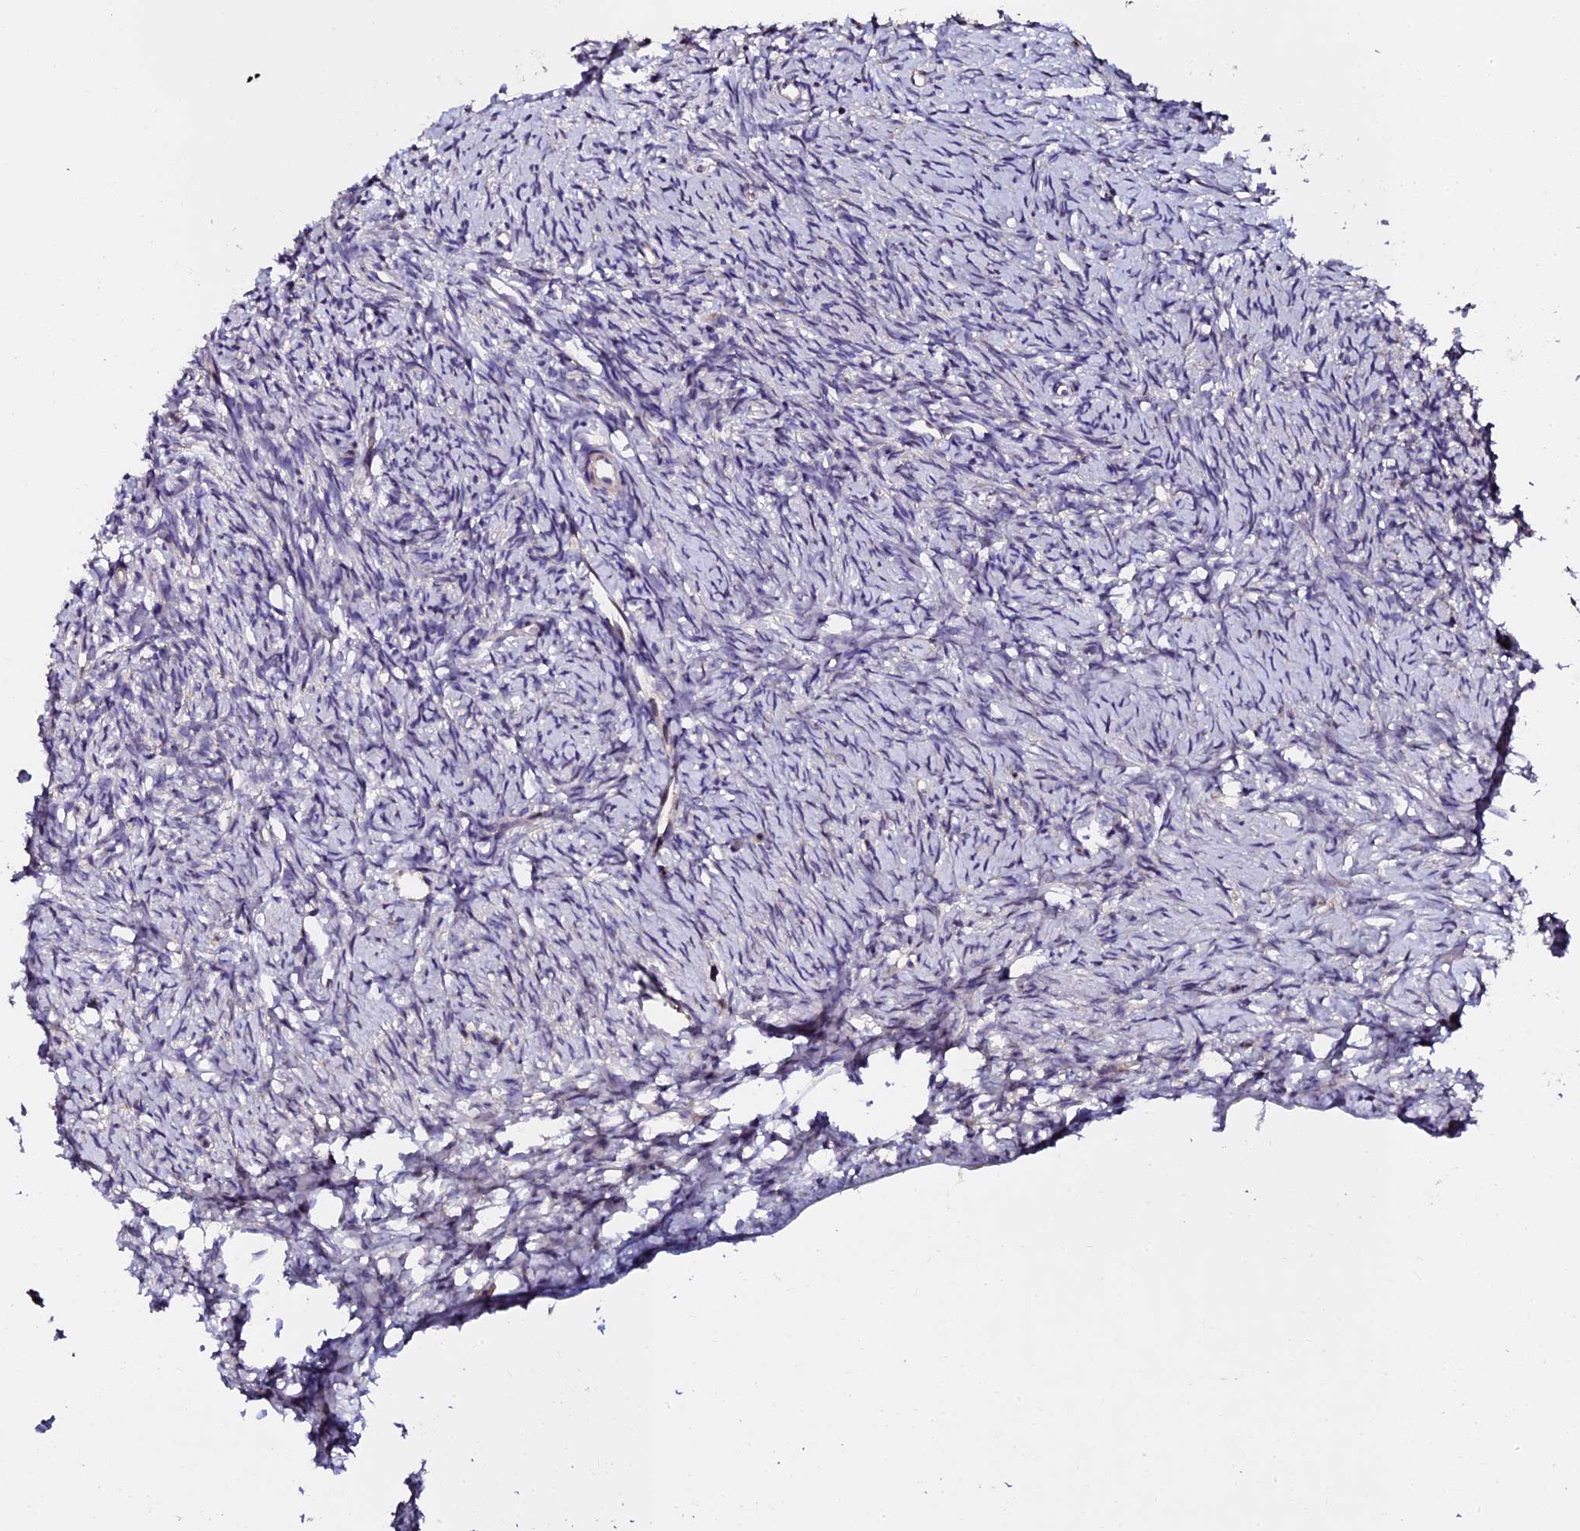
{"staining": {"intensity": "negative", "quantity": "none", "location": "none"}, "tissue": "ovary", "cell_type": "Ovarian stroma cells", "image_type": "normal", "snomed": [{"axis": "morphology", "description": "Normal tissue, NOS"}, {"axis": "topography", "description": "Ovary"}], "caption": "Ovarian stroma cells are negative for protein expression in unremarkable human ovary. The staining was performed using DAB (3,3'-diaminobenzidine) to visualize the protein expression in brown, while the nuclei were stained in blue with hematoxylin (Magnification: 20x).", "gene": "GPN3", "patient": {"sex": "female", "age": 51}}